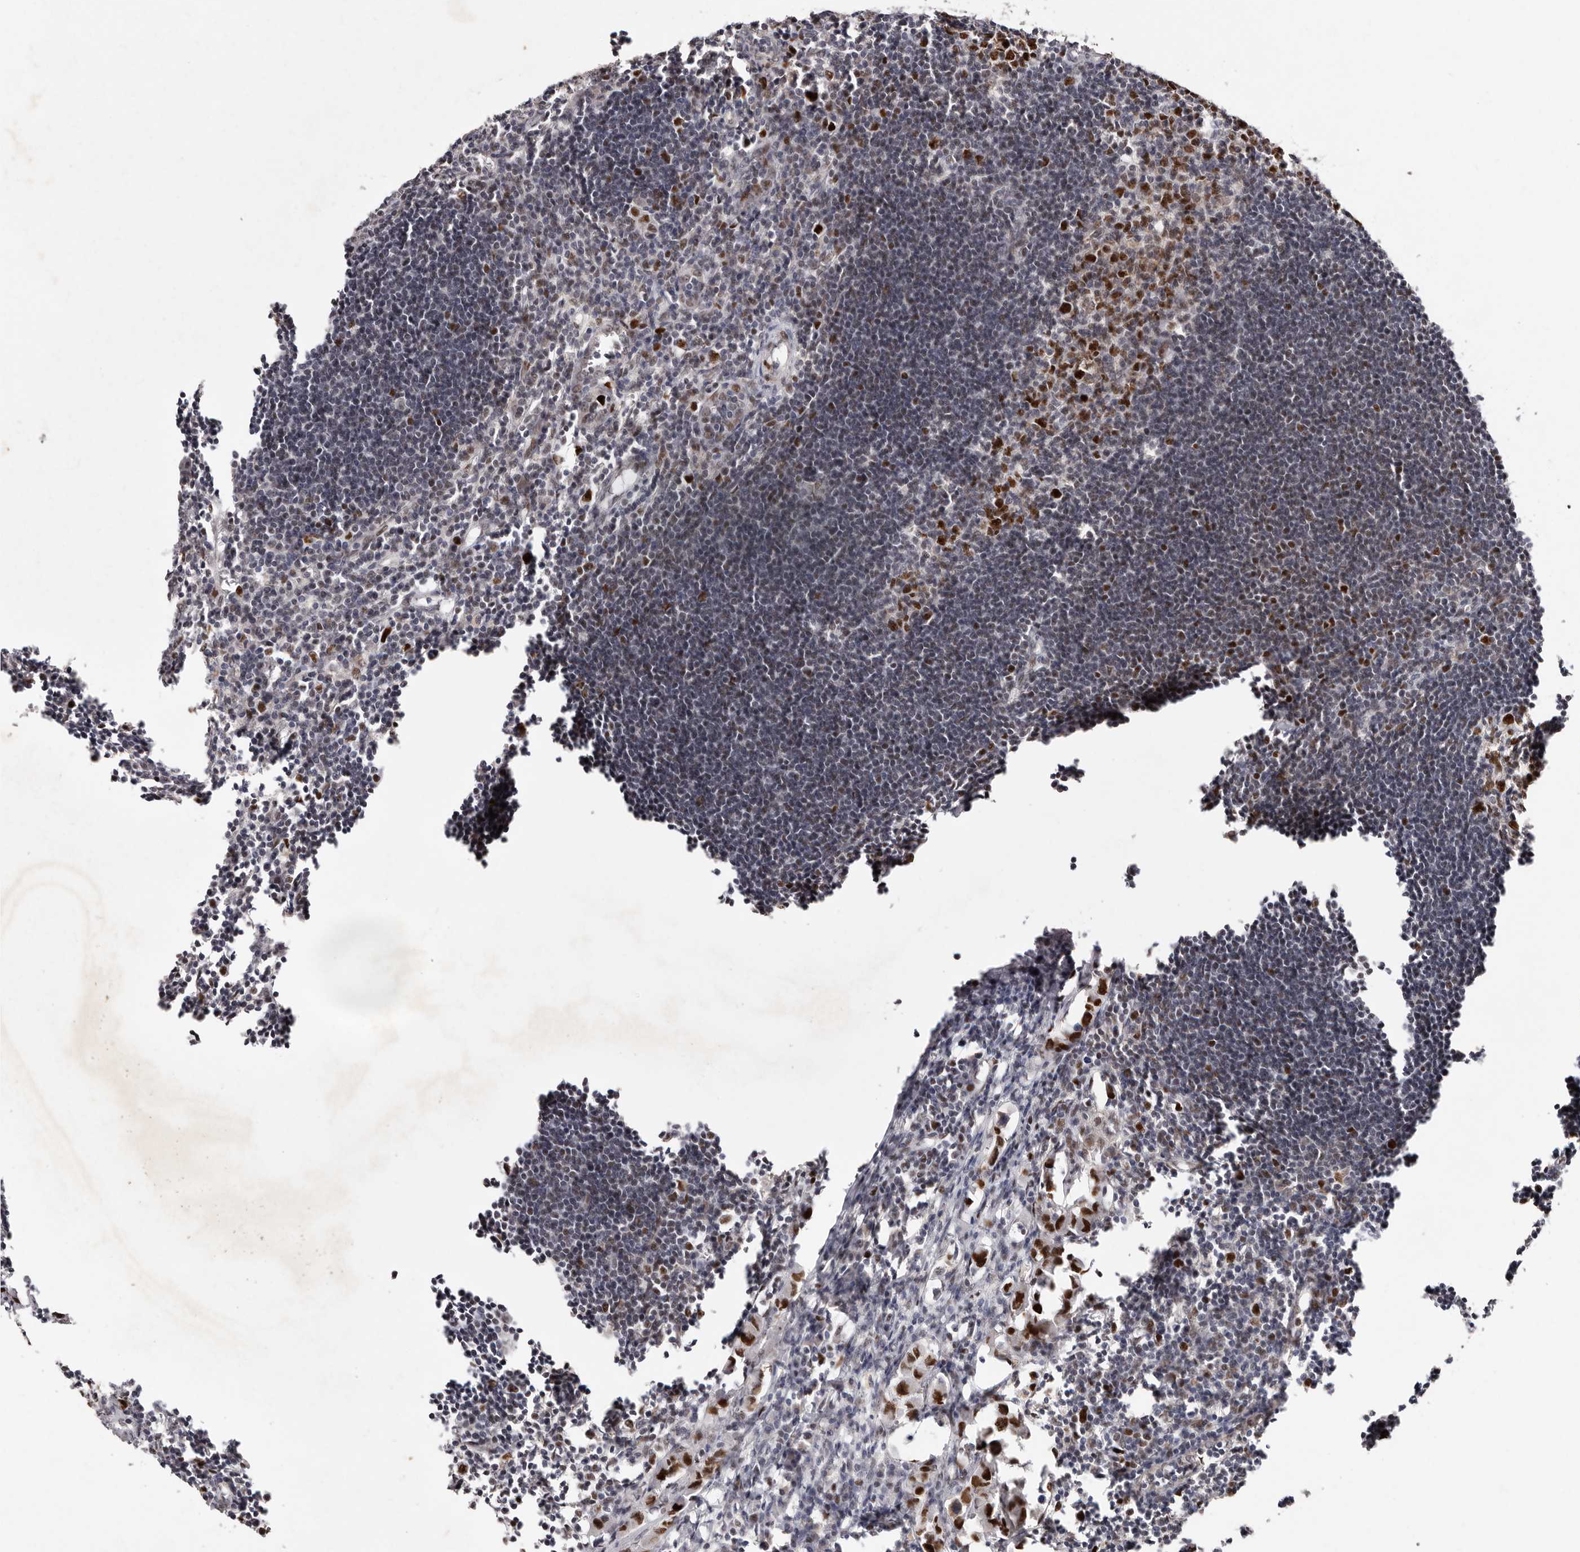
{"staining": {"intensity": "moderate", "quantity": "25%-75%", "location": "nuclear"}, "tissue": "lymph node", "cell_type": "Germinal center cells", "image_type": "normal", "snomed": [{"axis": "morphology", "description": "Normal tissue, NOS"}, {"axis": "morphology", "description": "Malignant melanoma, Metastatic site"}, {"axis": "topography", "description": "Lymph node"}], "caption": "Germinal center cells demonstrate moderate nuclear staining in about 25%-75% of cells in unremarkable lymph node.", "gene": "KLF7", "patient": {"sex": "male", "age": 41}}